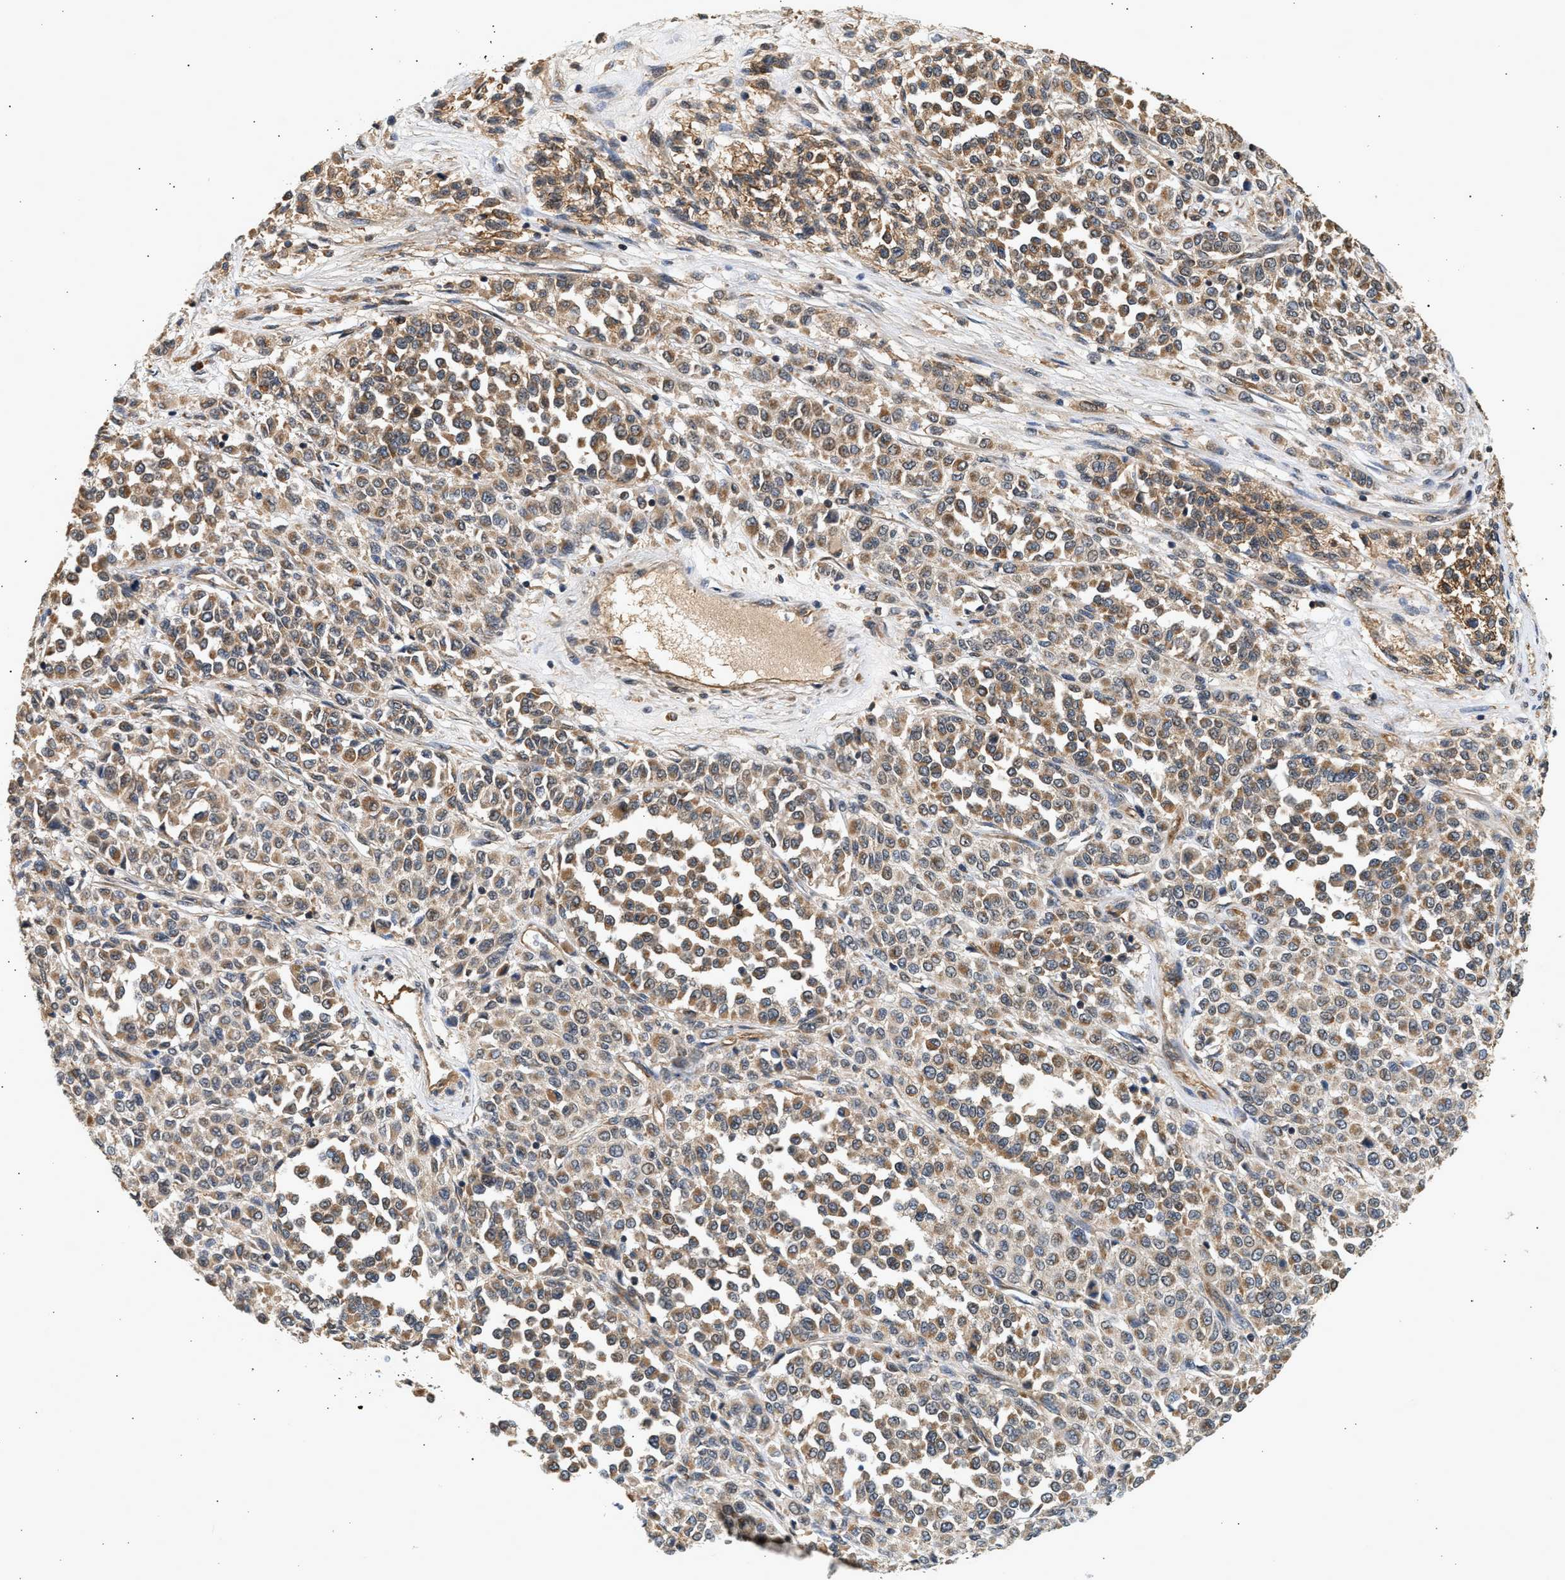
{"staining": {"intensity": "moderate", "quantity": ">75%", "location": "cytoplasmic/membranous"}, "tissue": "melanoma", "cell_type": "Tumor cells", "image_type": "cancer", "snomed": [{"axis": "morphology", "description": "Malignant melanoma, Metastatic site"}, {"axis": "topography", "description": "Pancreas"}], "caption": "Moderate cytoplasmic/membranous protein positivity is appreciated in about >75% of tumor cells in malignant melanoma (metastatic site). Using DAB (brown) and hematoxylin (blue) stains, captured at high magnification using brightfield microscopy.", "gene": "DUSP14", "patient": {"sex": "female", "age": 30}}